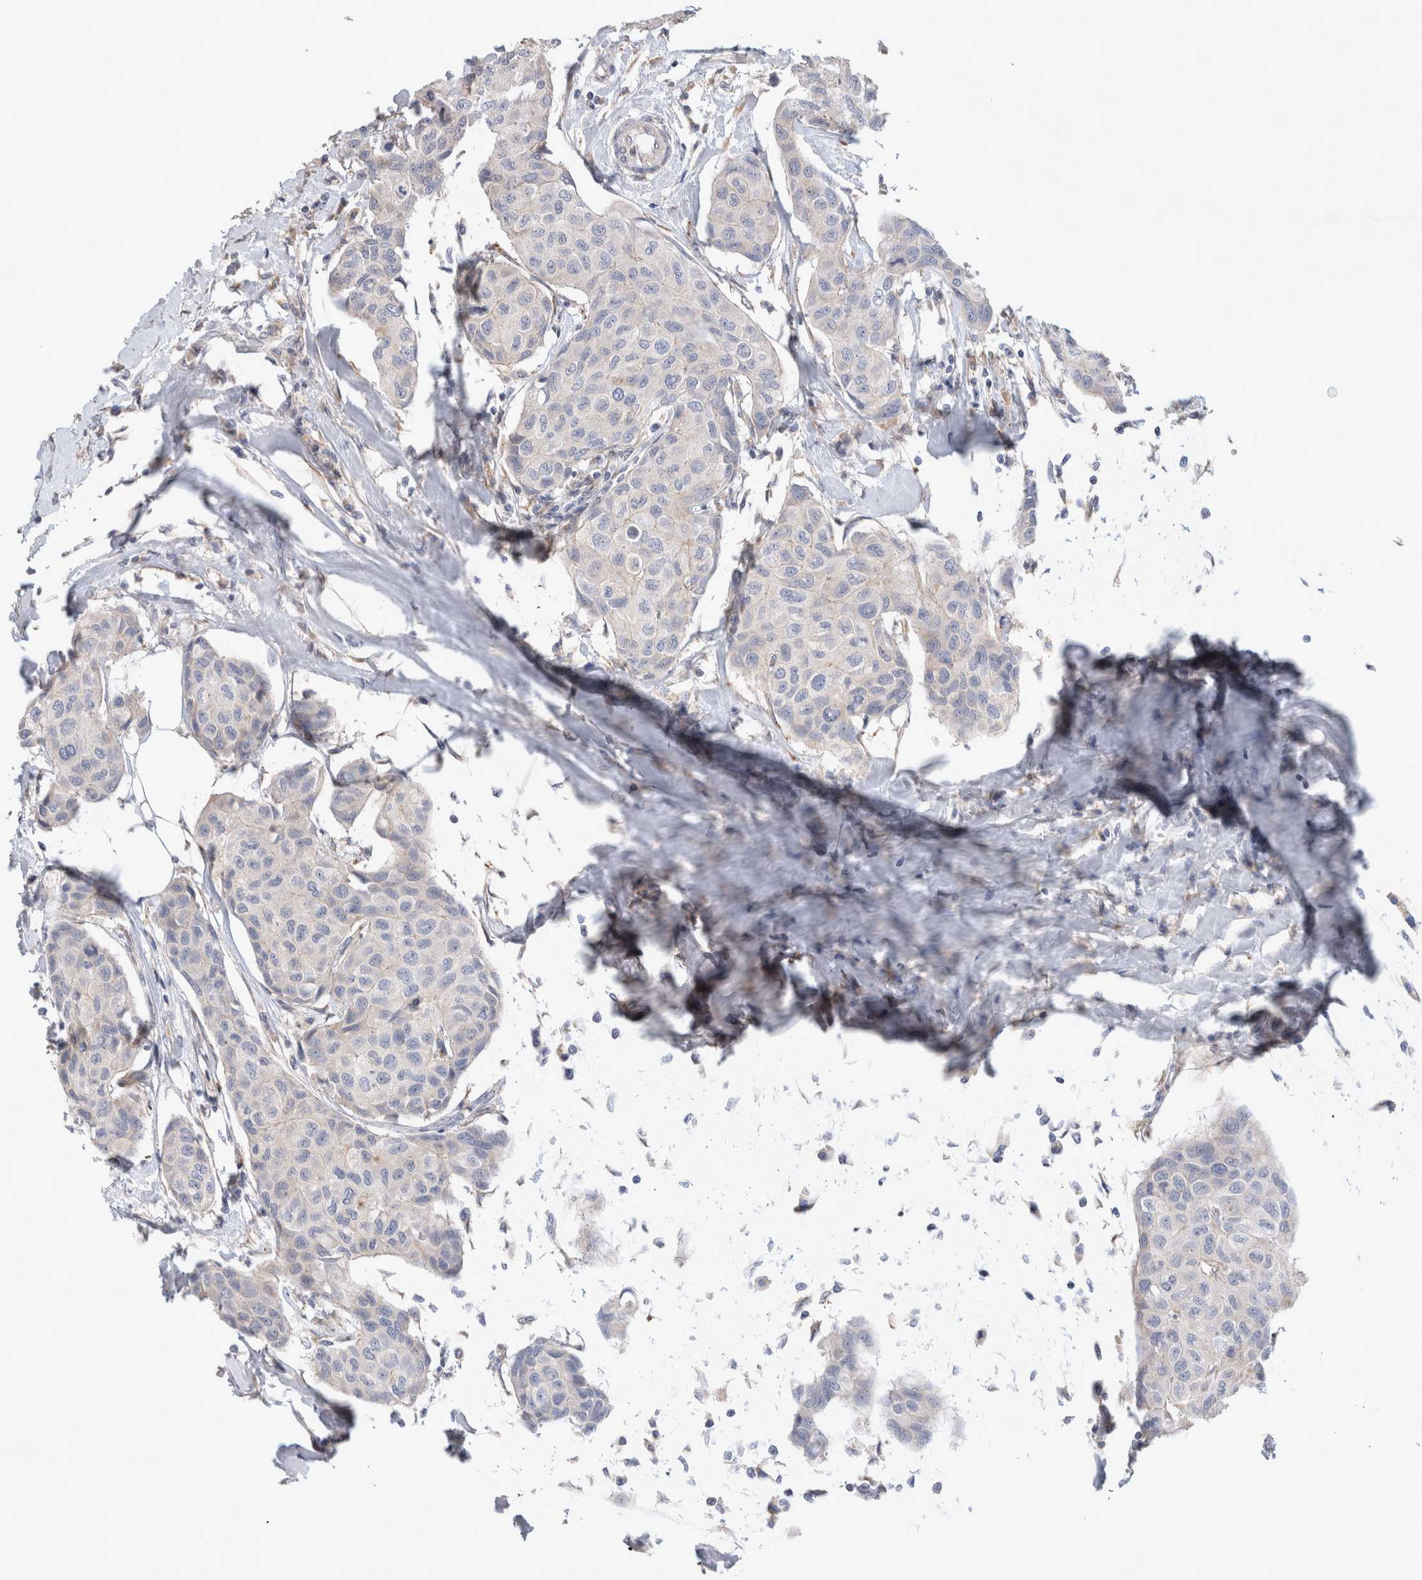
{"staining": {"intensity": "negative", "quantity": "none", "location": "none"}, "tissue": "breast cancer", "cell_type": "Tumor cells", "image_type": "cancer", "snomed": [{"axis": "morphology", "description": "Duct carcinoma"}, {"axis": "topography", "description": "Breast"}], "caption": "High magnification brightfield microscopy of infiltrating ductal carcinoma (breast) stained with DAB (3,3'-diaminobenzidine) (brown) and counterstained with hematoxylin (blue): tumor cells show no significant staining. The staining is performed using DAB (3,3'-diaminobenzidine) brown chromogen with nuclei counter-stained in using hematoxylin.", "gene": "TRMT9B", "patient": {"sex": "female", "age": 80}}